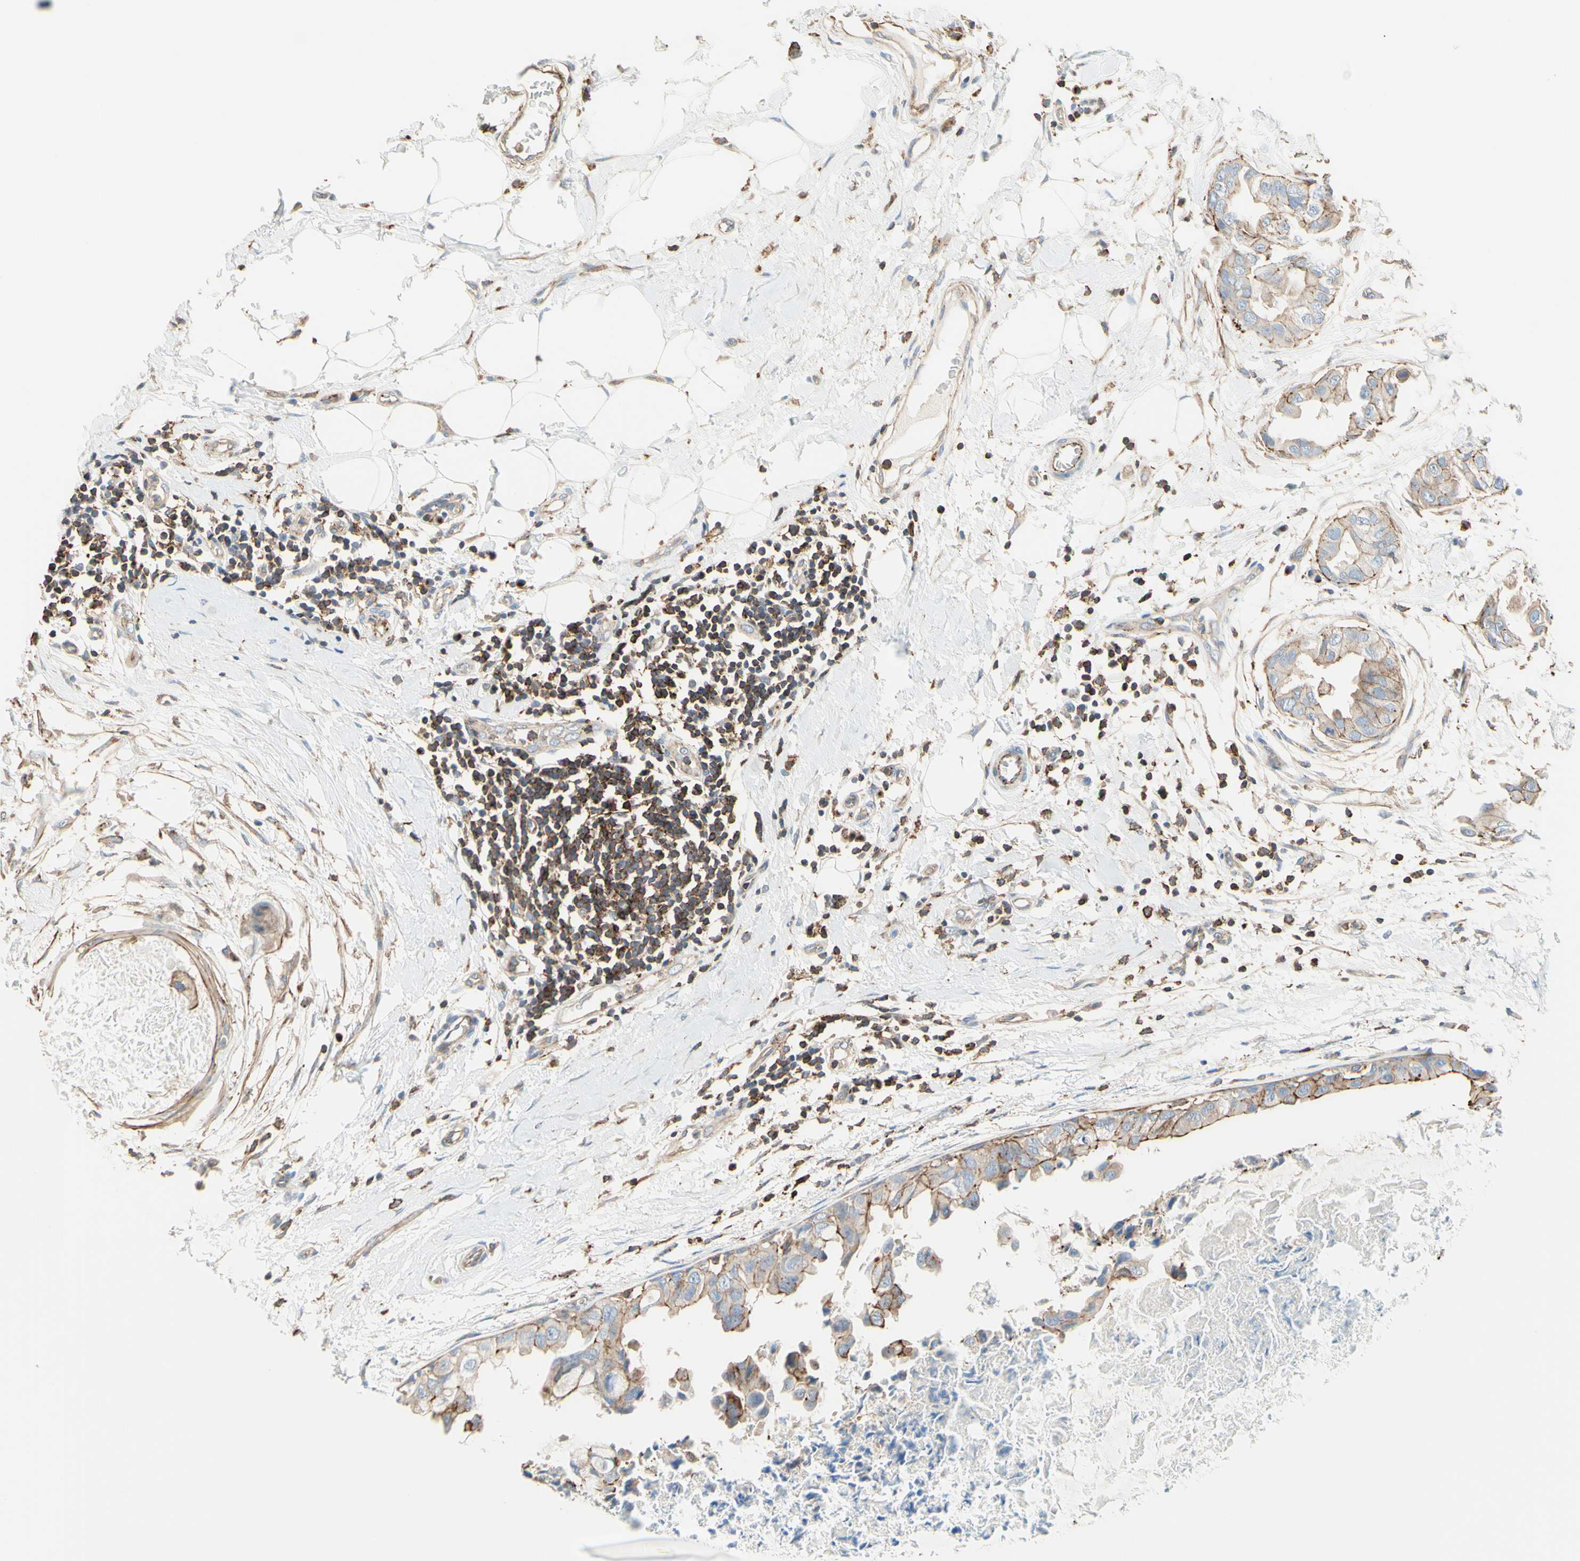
{"staining": {"intensity": "moderate", "quantity": "25%-75%", "location": "cytoplasmic/membranous"}, "tissue": "breast cancer", "cell_type": "Tumor cells", "image_type": "cancer", "snomed": [{"axis": "morphology", "description": "Duct carcinoma"}, {"axis": "topography", "description": "Breast"}], "caption": "A brown stain labels moderate cytoplasmic/membranous positivity of a protein in human breast infiltrating ductal carcinoma tumor cells.", "gene": "SEMA4C", "patient": {"sex": "female", "age": 40}}